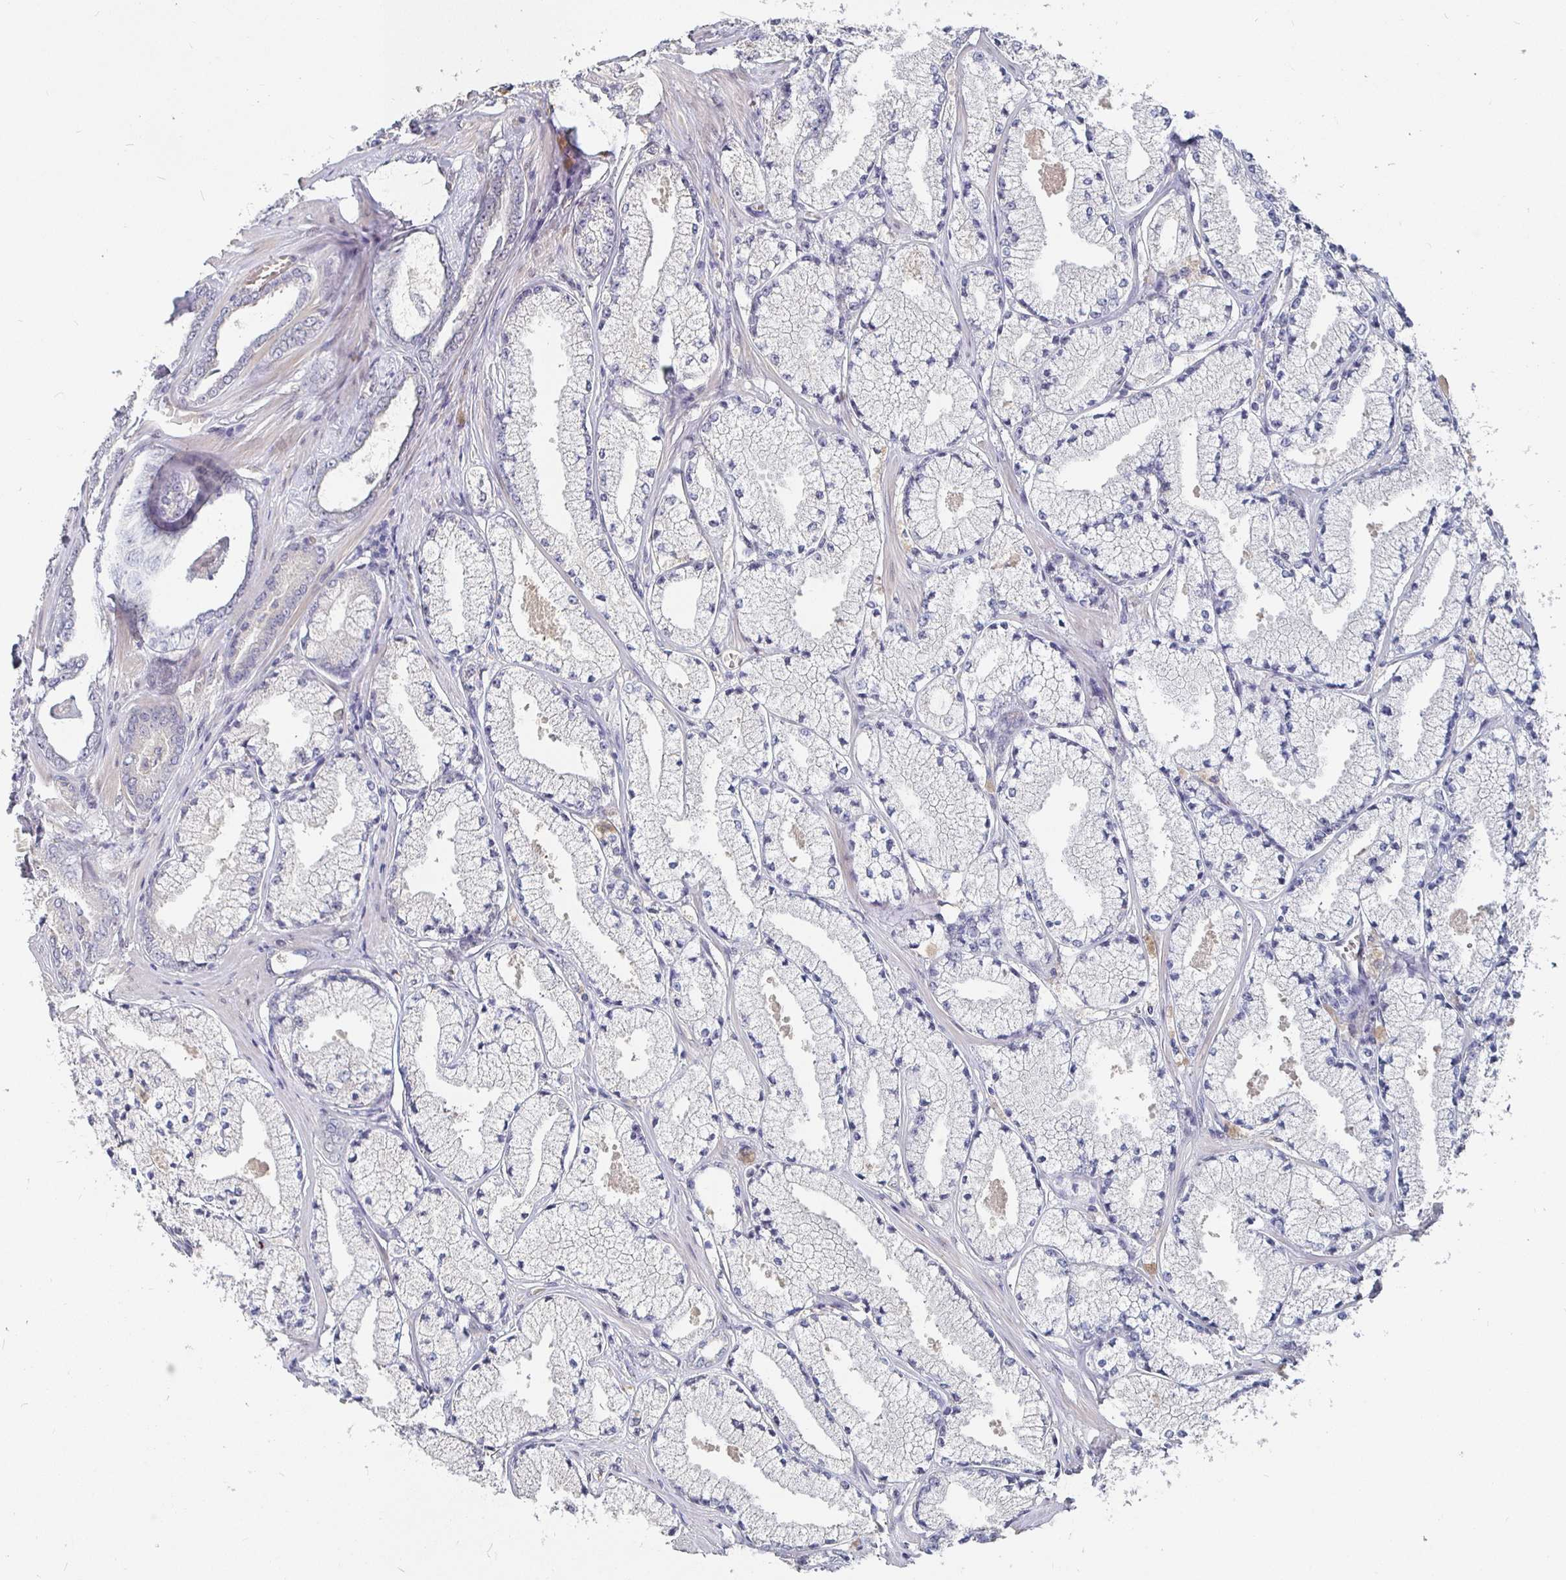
{"staining": {"intensity": "negative", "quantity": "none", "location": "none"}, "tissue": "prostate cancer", "cell_type": "Tumor cells", "image_type": "cancer", "snomed": [{"axis": "morphology", "description": "Adenocarcinoma, High grade"}, {"axis": "topography", "description": "Prostate"}], "caption": "Histopathology image shows no protein positivity in tumor cells of adenocarcinoma (high-grade) (prostate) tissue.", "gene": "MEIS1", "patient": {"sex": "male", "age": 63}}